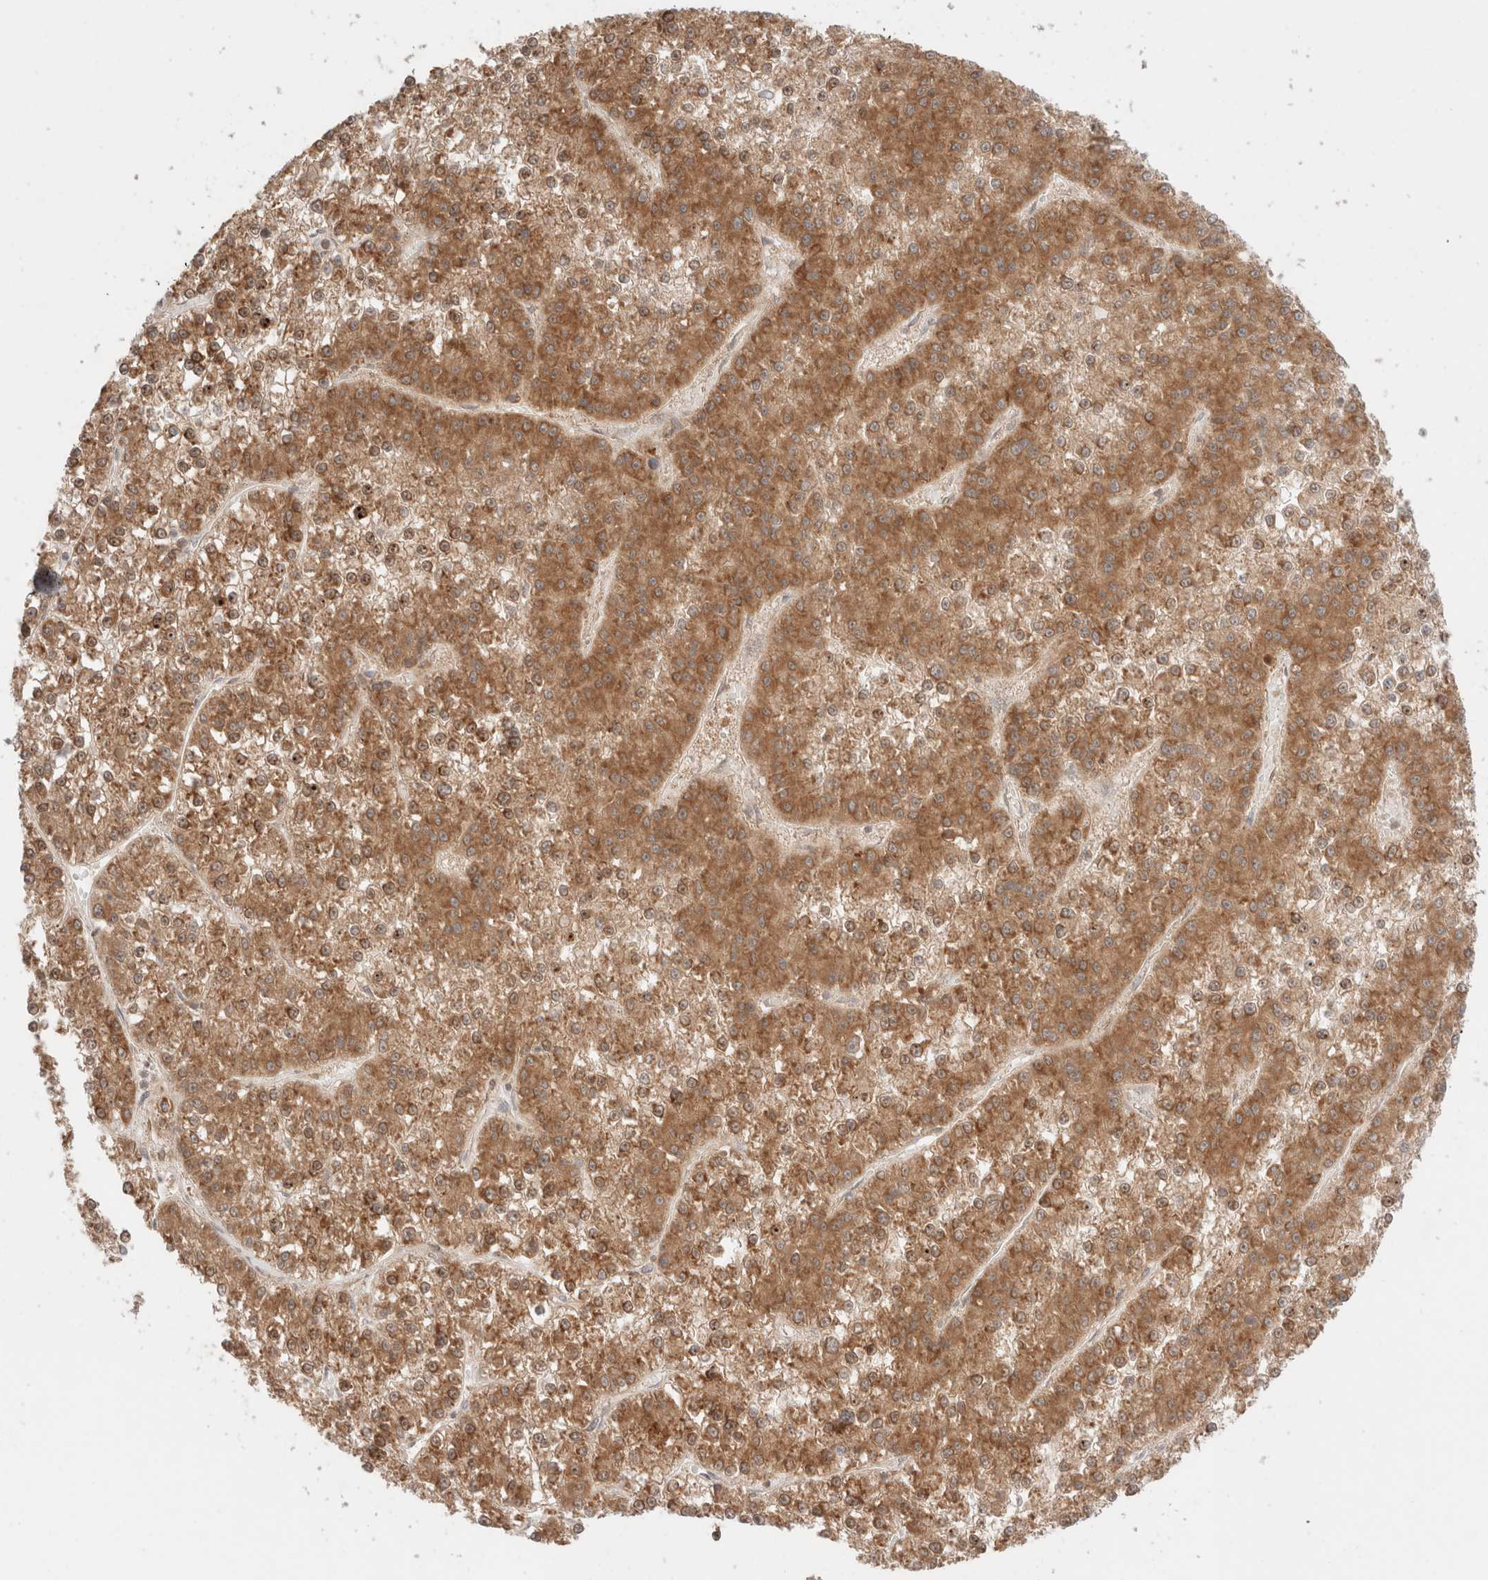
{"staining": {"intensity": "moderate", "quantity": ">75%", "location": "cytoplasmic/membranous"}, "tissue": "liver cancer", "cell_type": "Tumor cells", "image_type": "cancer", "snomed": [{"axis": "morphology", "description": "Carcinoma, Hepatocellular, NOS"}, {"axis": "topography", "description": "Liver"}], "caption": "An immunohistochemistry (IHC) image of tumor tissue is shown. Protein staining in brown highlights moderate cytoplasmic/membranous positivity in liver cancer (hepatocellular carcinoma) within tumor cells. The protein of interest is shown in brown color, while the nuclei are stained blue.", "gene": "XKR4", "patient": {"sex": "female", "age": 73}}